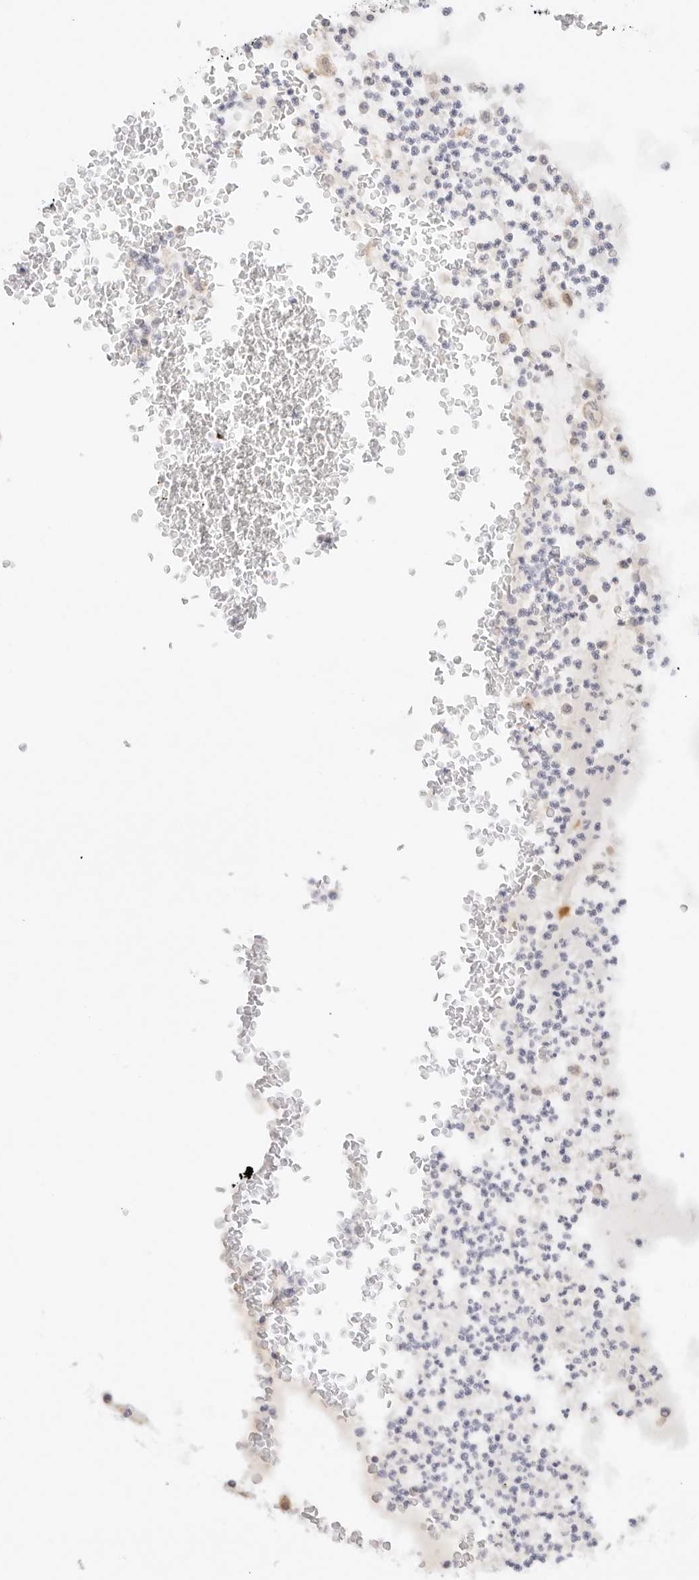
{"staining": {"intensity": "negative", "quantity": "none", "location": "none"}, "tissue": "lung cancer", "cell_type": "Tumor cells", "image_type": "cancer", "snomed": [{"axis": "morphology", "description": "Adenocarcinoma, NOS"}, {"axis": "topography", "description": "Lung"}], "caption": "Immunohistochemical staining of lung cancer (adenocarcinoma) displays no significant staining in tumor cells.", "gene": "ERO1B", "patient": {"sex": "female", "age": 70}}